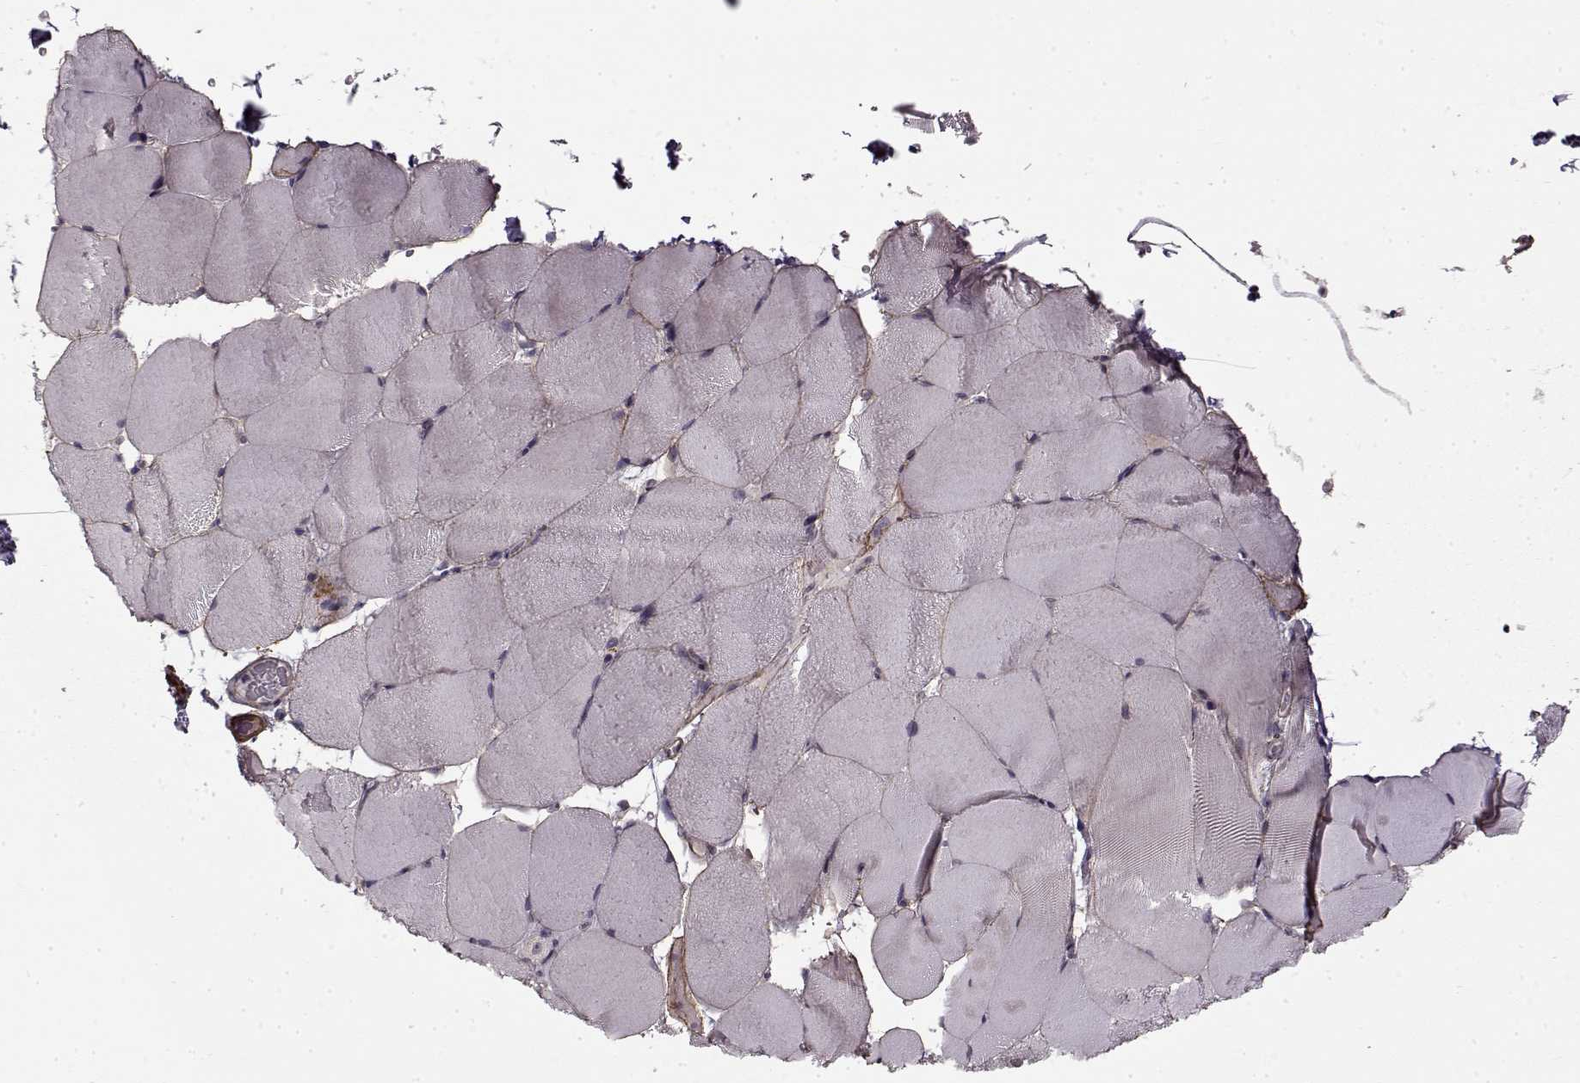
{"staining": {"intensity": "negative", "quantity": "none", "location": "none"}, "tissue": "skeletal muscle", "cell_type": "Myocytes", "image_type": "normal", "snomed": [{"axis": "morphology", "description": "Normal tissue, NOS"}, {"axis": "topography", "description": "Skeletal muscle"}], "caption": "Immunohistochemistry (IHC) of normal skeletal muscle exhibits no expression in myocytes. Brightfield microscopy of IHC stained with DAB (3,3'-diaminobenzidine) (brown) and hematoxylin (blue), captured at high magnification.", "gene": "LAMB2", "patient": {"sex": "female", "age": 37}}